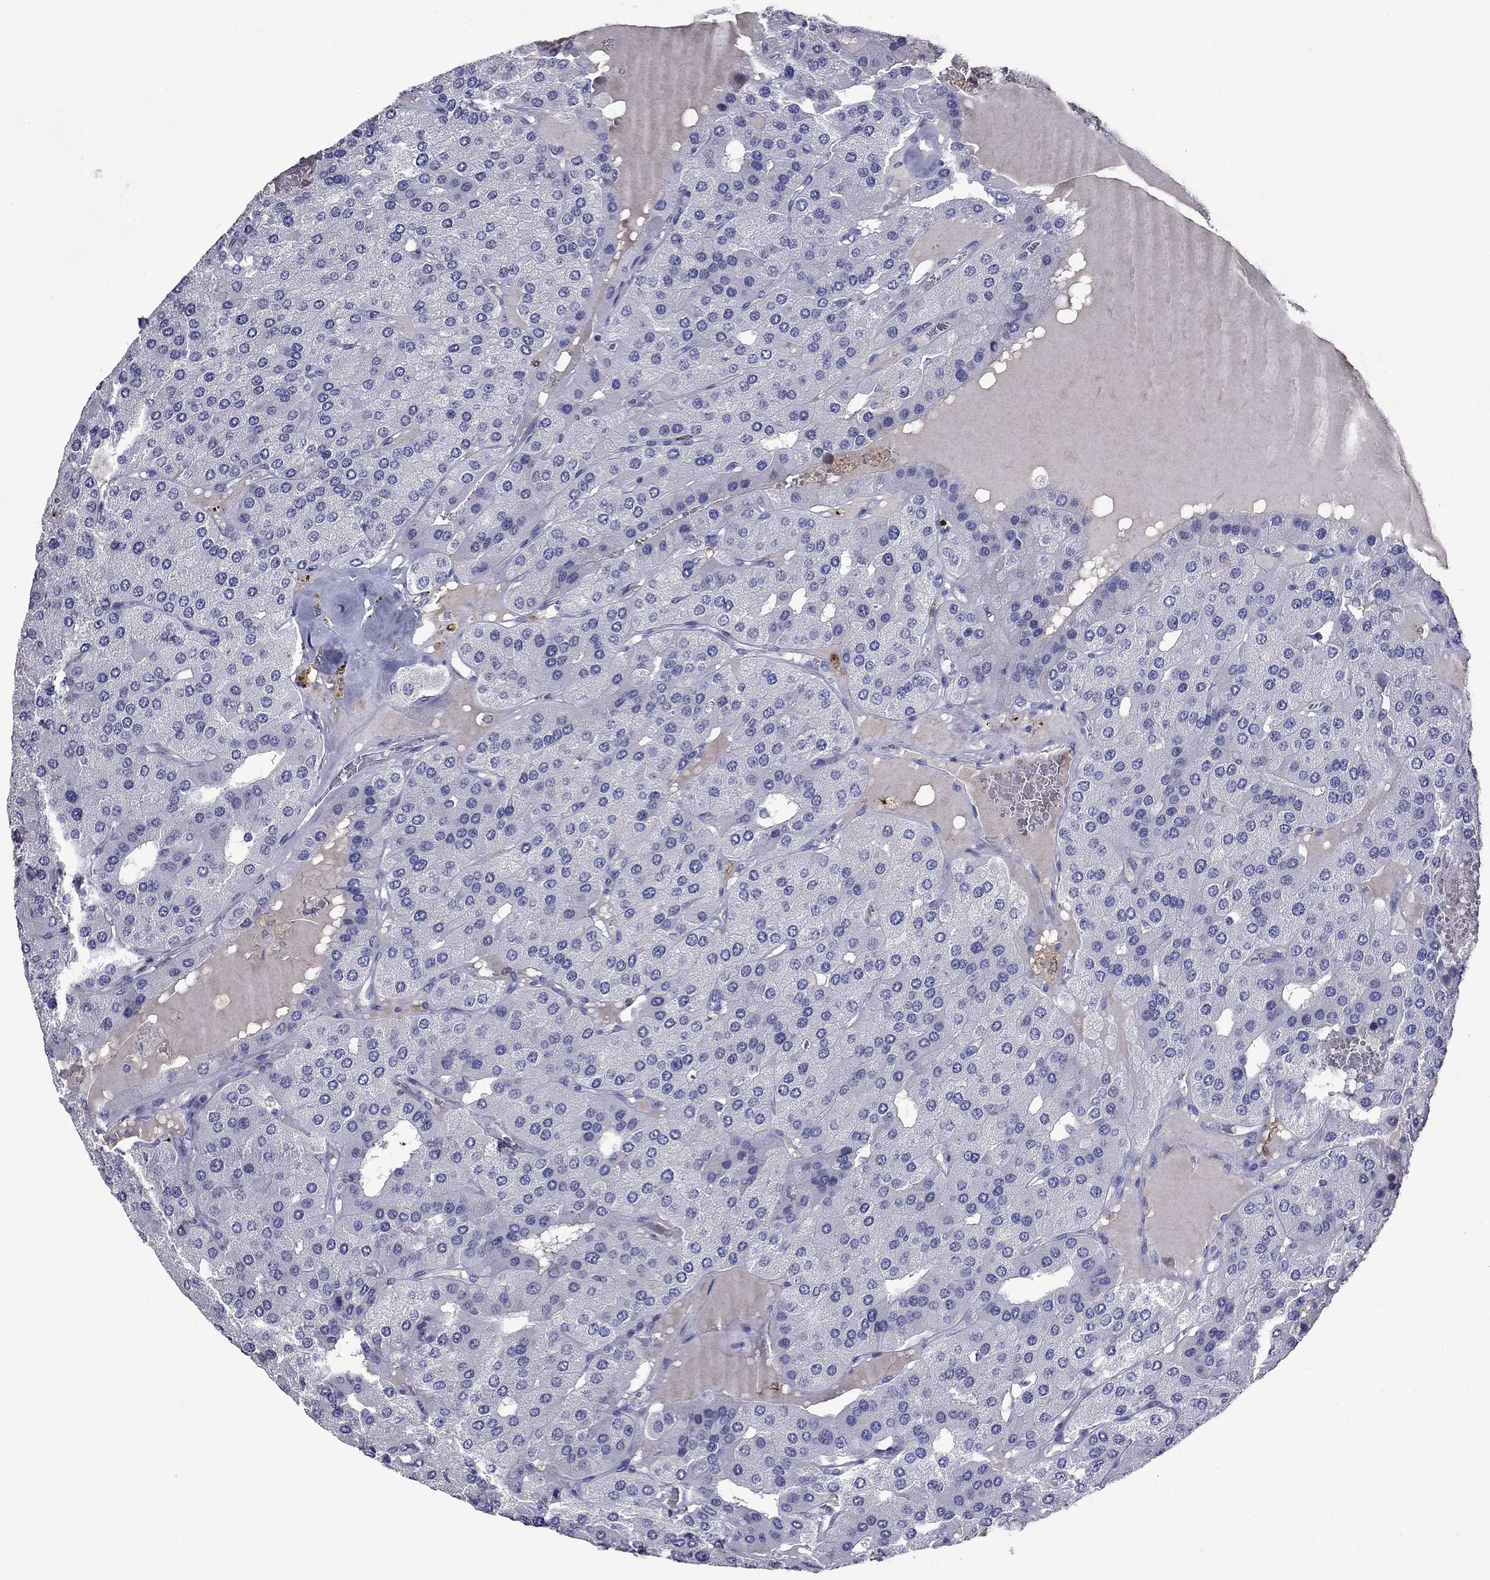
{"staining": {"intensity": "negative", "quantity": "none", "location": "none"}, "tissue": "parathyroid gland", "cell_type": "Glandular cells", "image_type": "normal", "snomed": [{"axis": "morphology", "description": "Normal tissue, NOS"}, {"axis": "morphology", "description": "Adenoma, NOS"}, {"axis": "topography", "description": "Parathyroid gland"}], "caption": "This is an IHC micrograph of benign parathyroid gland. There is no expression in glandular cells.", "gene": "CFAP119", "patient": {"sex": "female", "age": 86}}